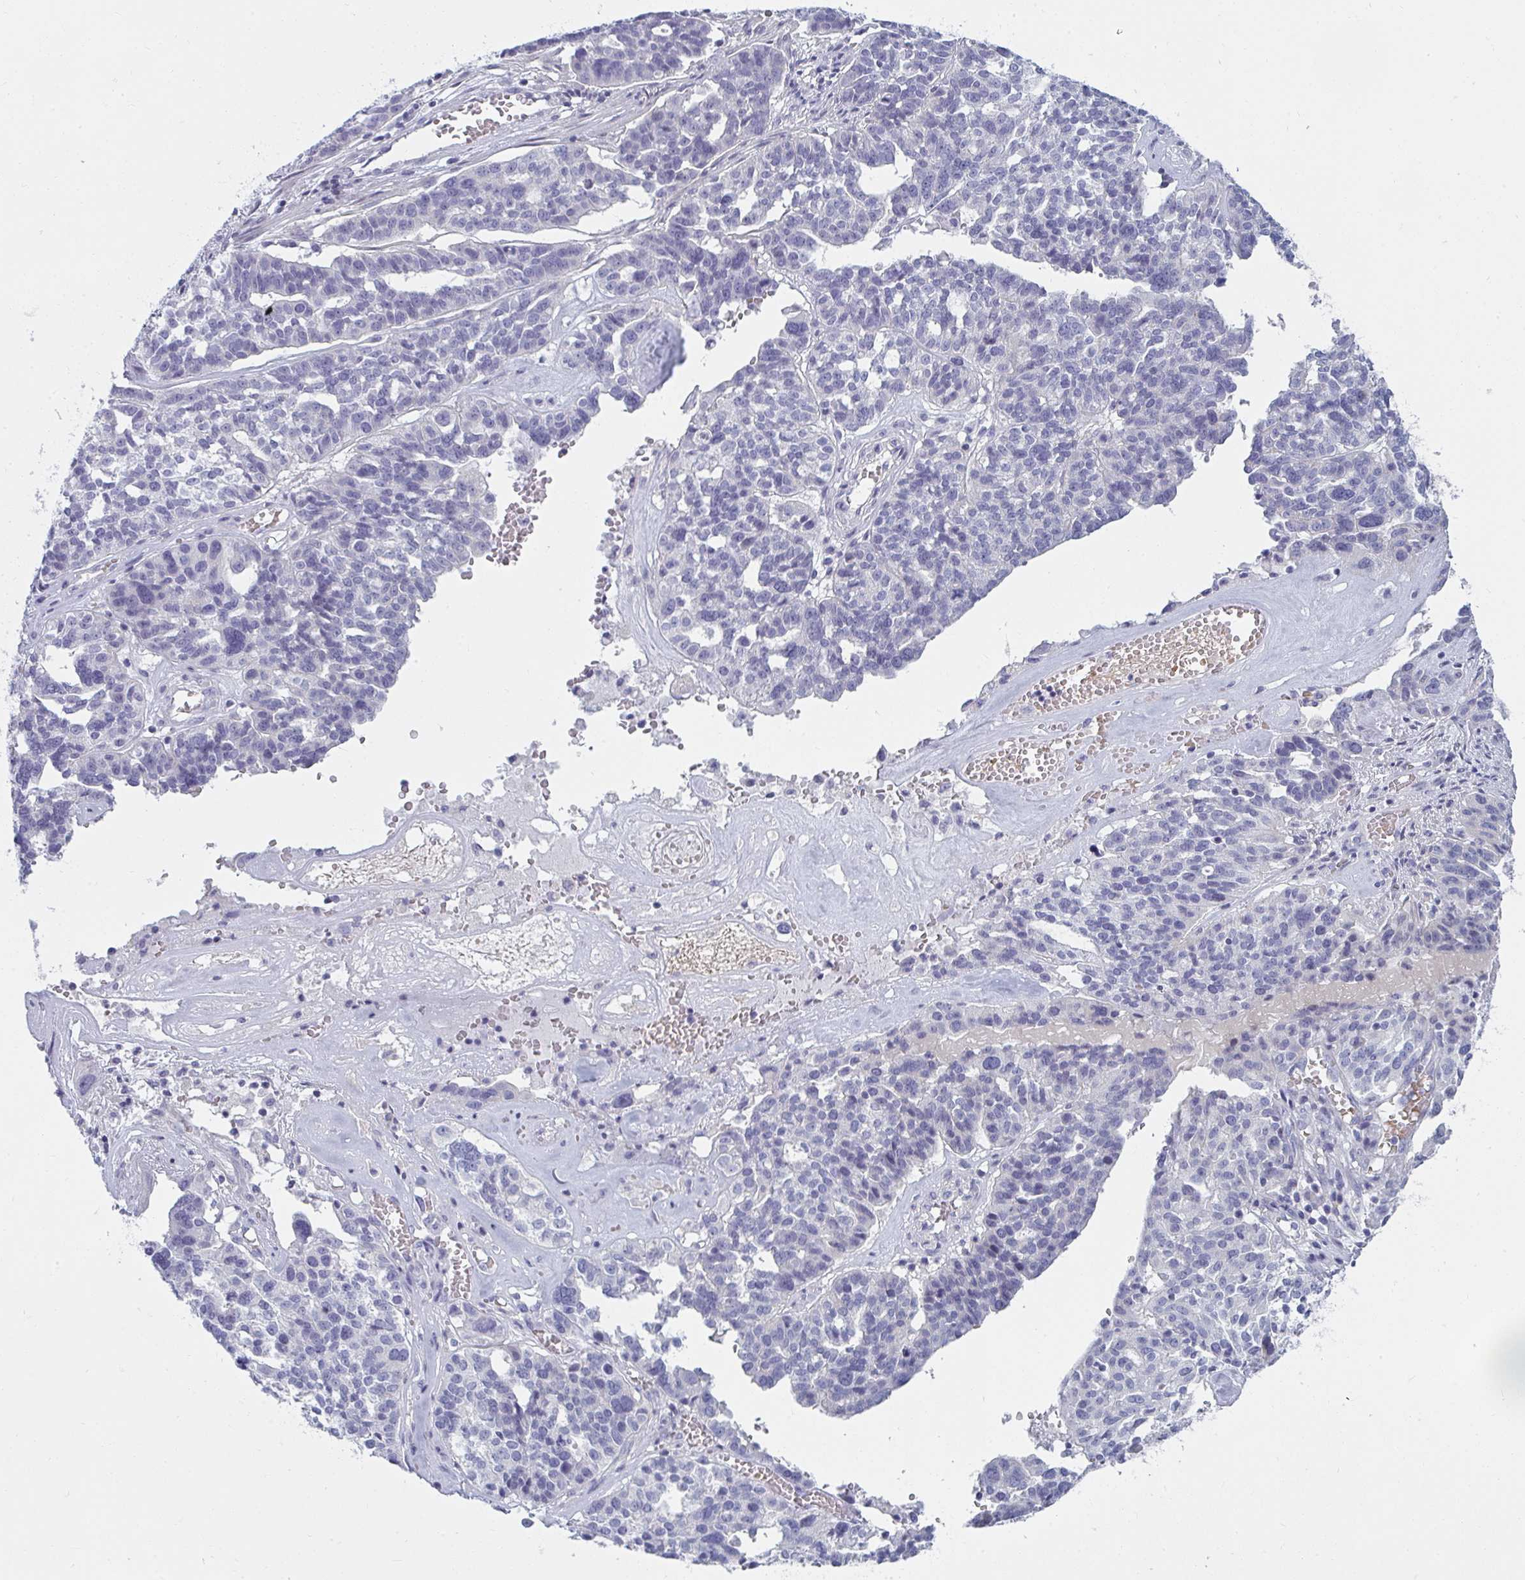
{"staining": {"intensity": "negative", "quantity": "none", "location": "none"}, "tissue": "ovarian cancer", "cell_type": "Tumor cells", "image_type": "cancer", "snomed": [{"axis": "morphology", "description": "Cystadenocarcinoma, serous, NOS"}, {"axis": "topography", "description": "Ovary"}], "caption": "Tumor cells are negative for protein expression in human serous cystadenocarcinoma (ovarian).", "gene": "SHB", "patient": {"sex": "female", "age": 59}}